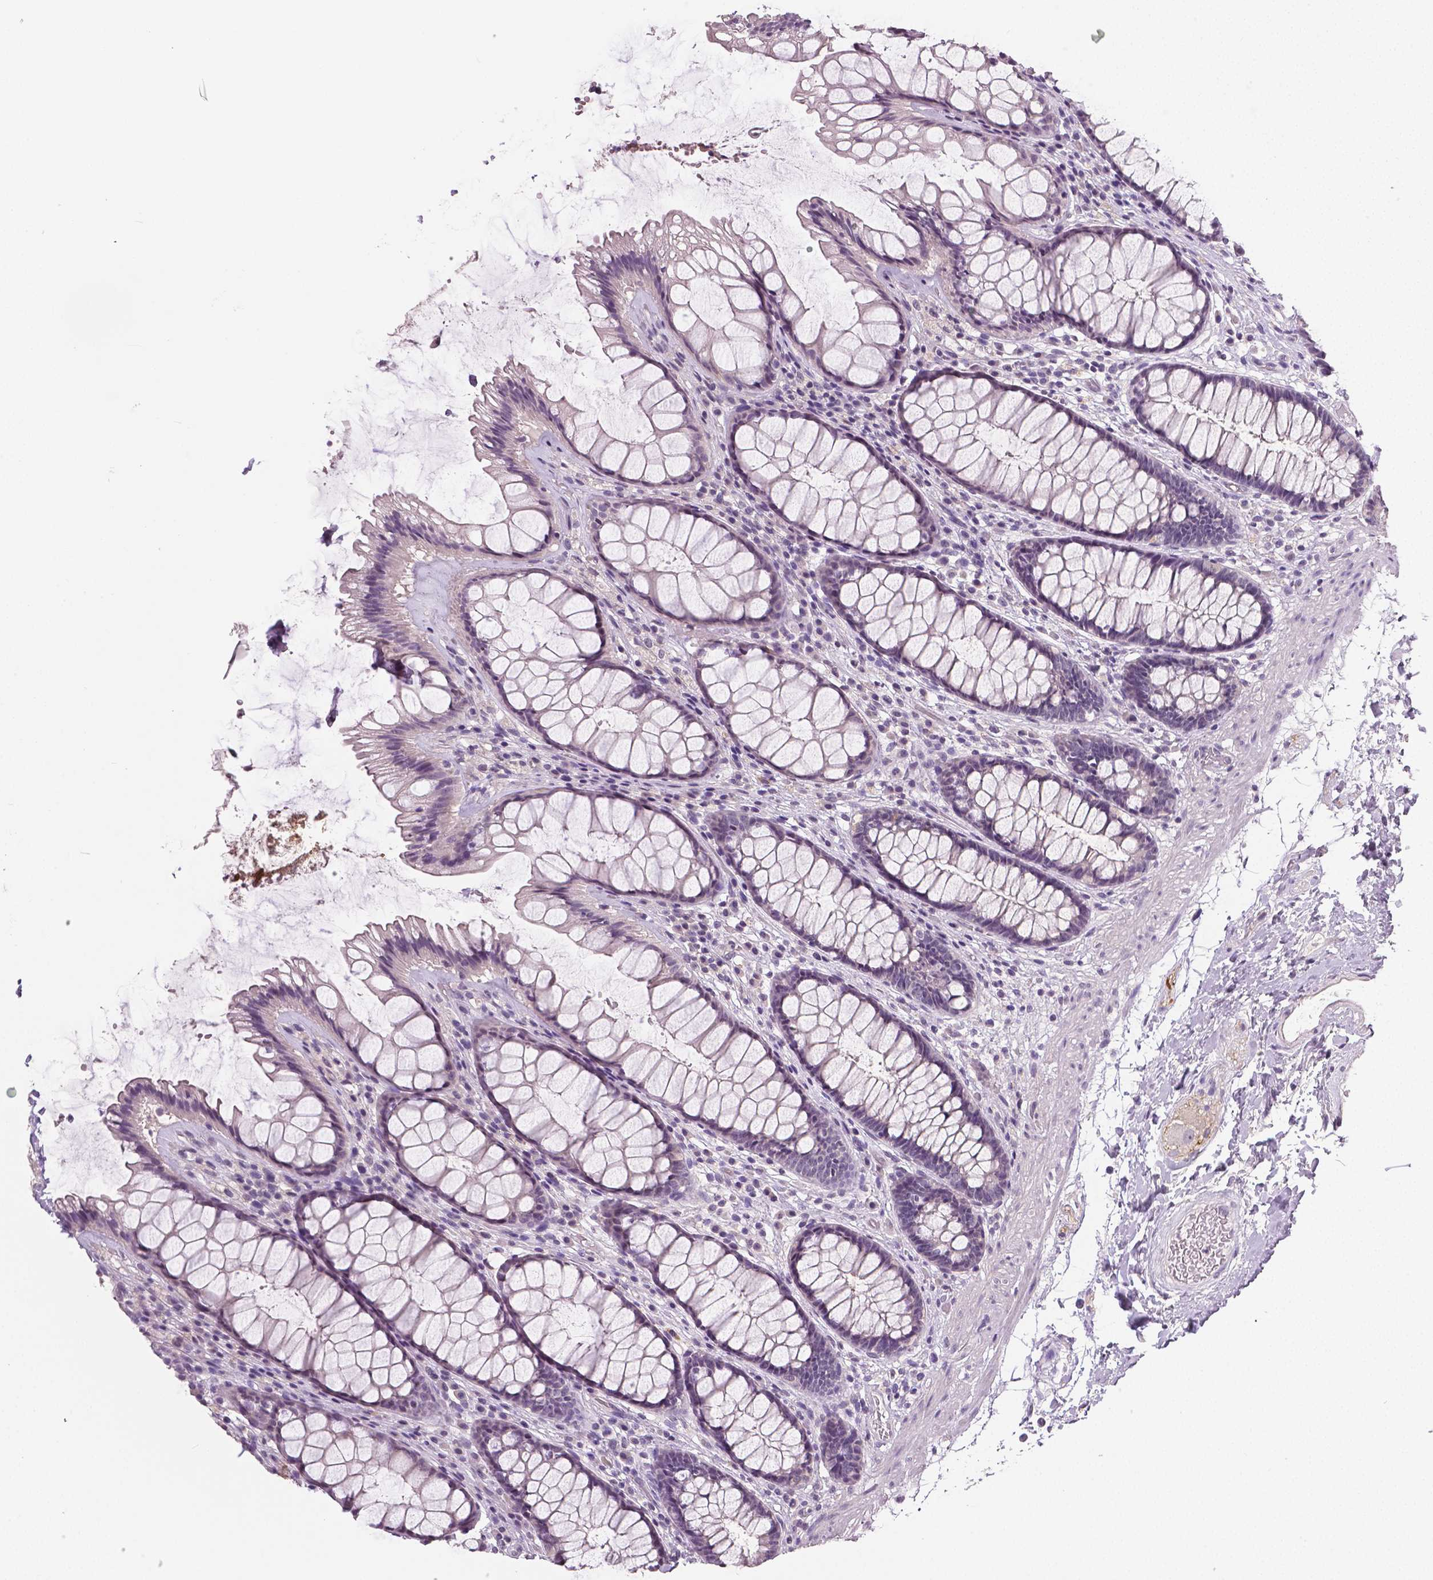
{"staining": {"intensity": "negative", "quantity": "none", "location": "none"}, "tissue": "rectum", "cell_type": "Glandular cells", "image_type": "normal", "snomed": [{"axis": "morphology", "description": "Normal tissue, NOS"}, {"axis": "topography", "description": "Rectum"}], "caption": "A micrograph of human rectum is negative for staining in glandular cells. (IHC, brightfield microscopy, high magnification).", "gene": "NECAB1", "patient": {"sex": "male", "age": 72}}